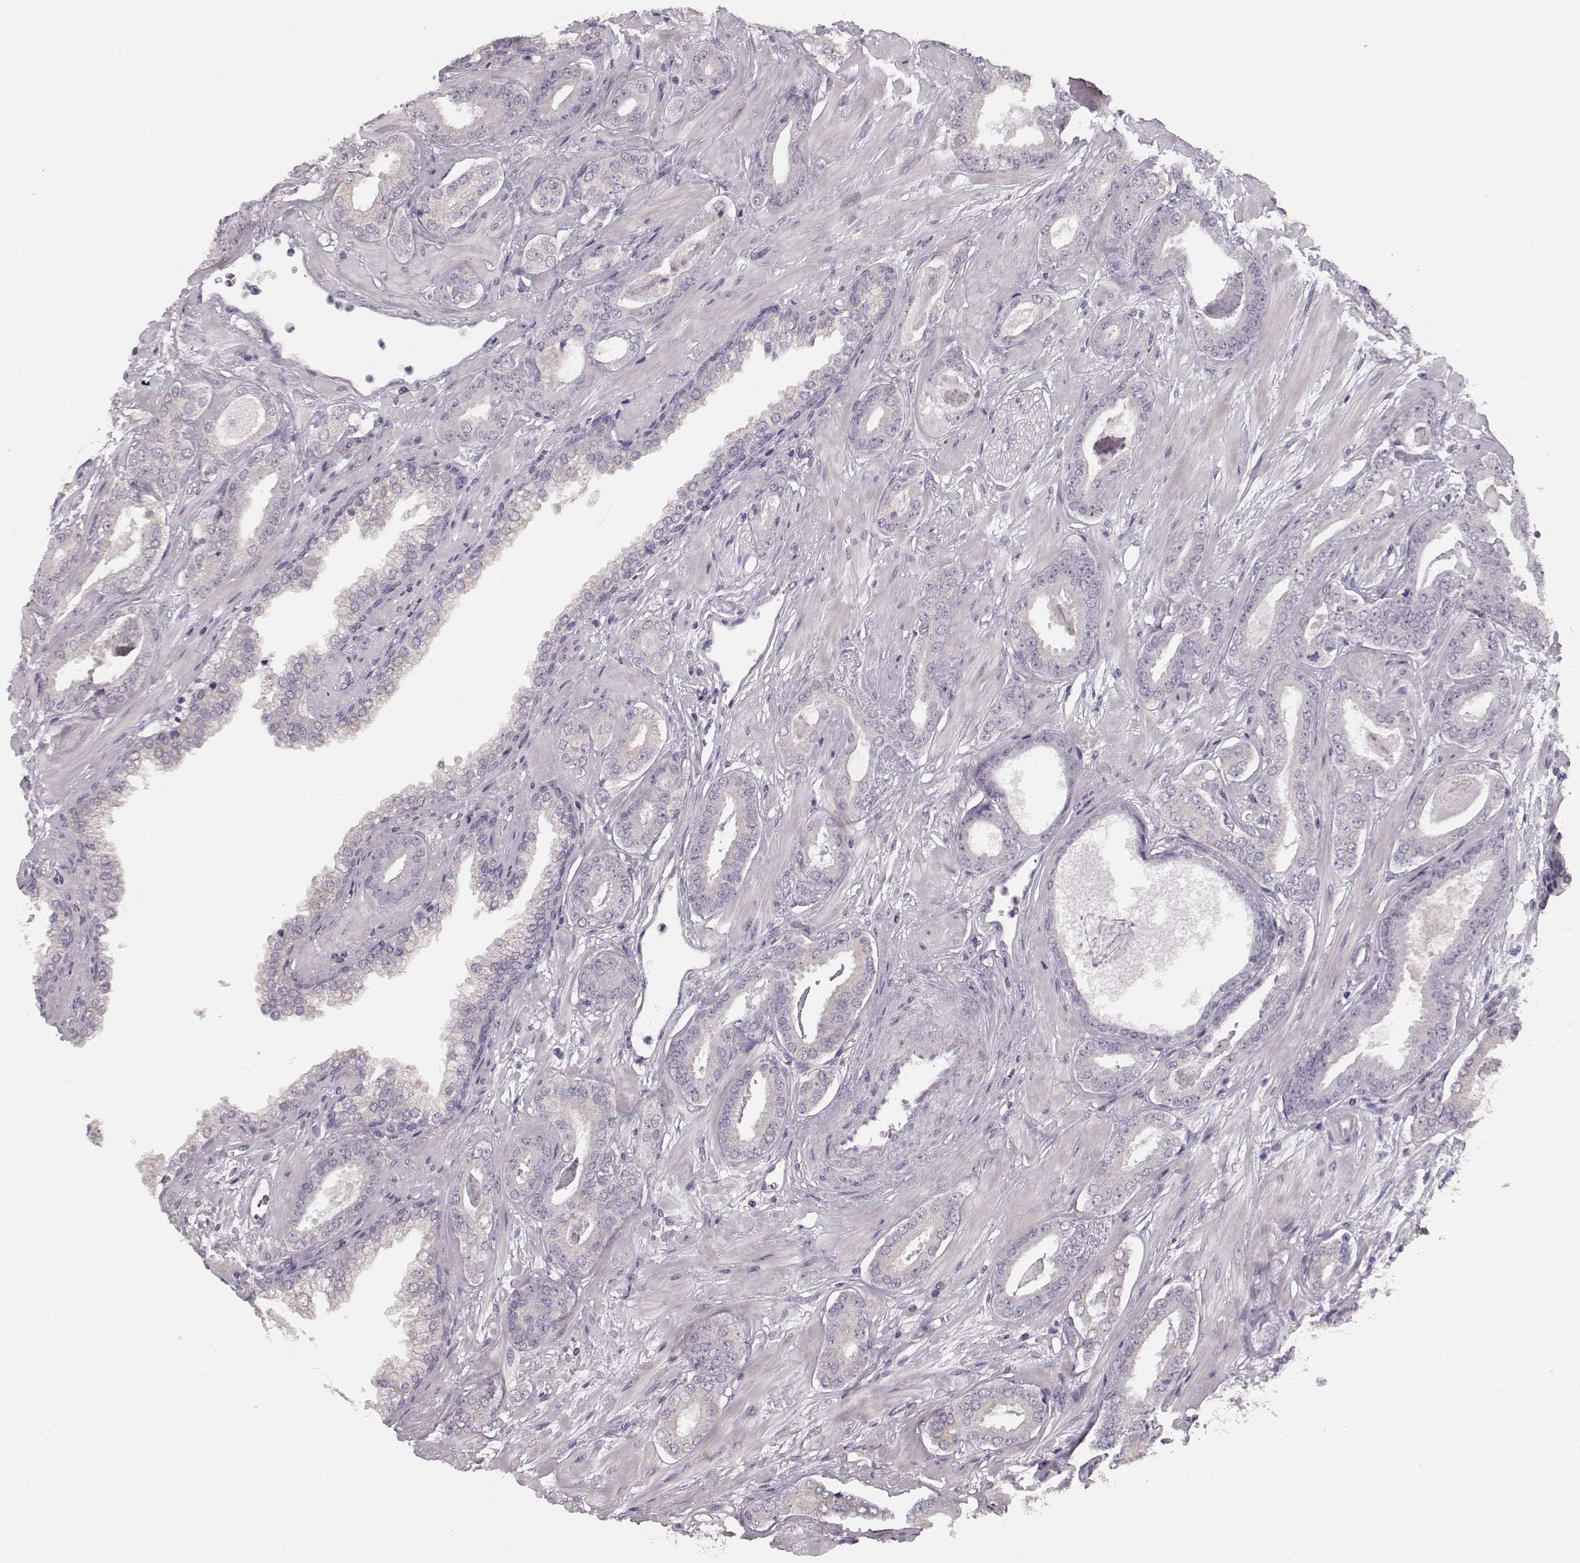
{"staining": {"intensity": "negative", "quantity": "none", "location": "none"}, "tissue": "prostate cancer", "cell_type": "Tumor cells", "image_type": "cancer", "snomed": [{"axis": "morphology", "description": "Adenocarcinoma, Low grade"}, {"axis": "topography", "description": "Prostate"}], "caption": "Prostate adenocarcinoma (low-grade) stained for a protein using IHC demonstrates no expression tumor cells.", "gene": "MAP6D1", "patient": {"sex": "male", "age": 61}}